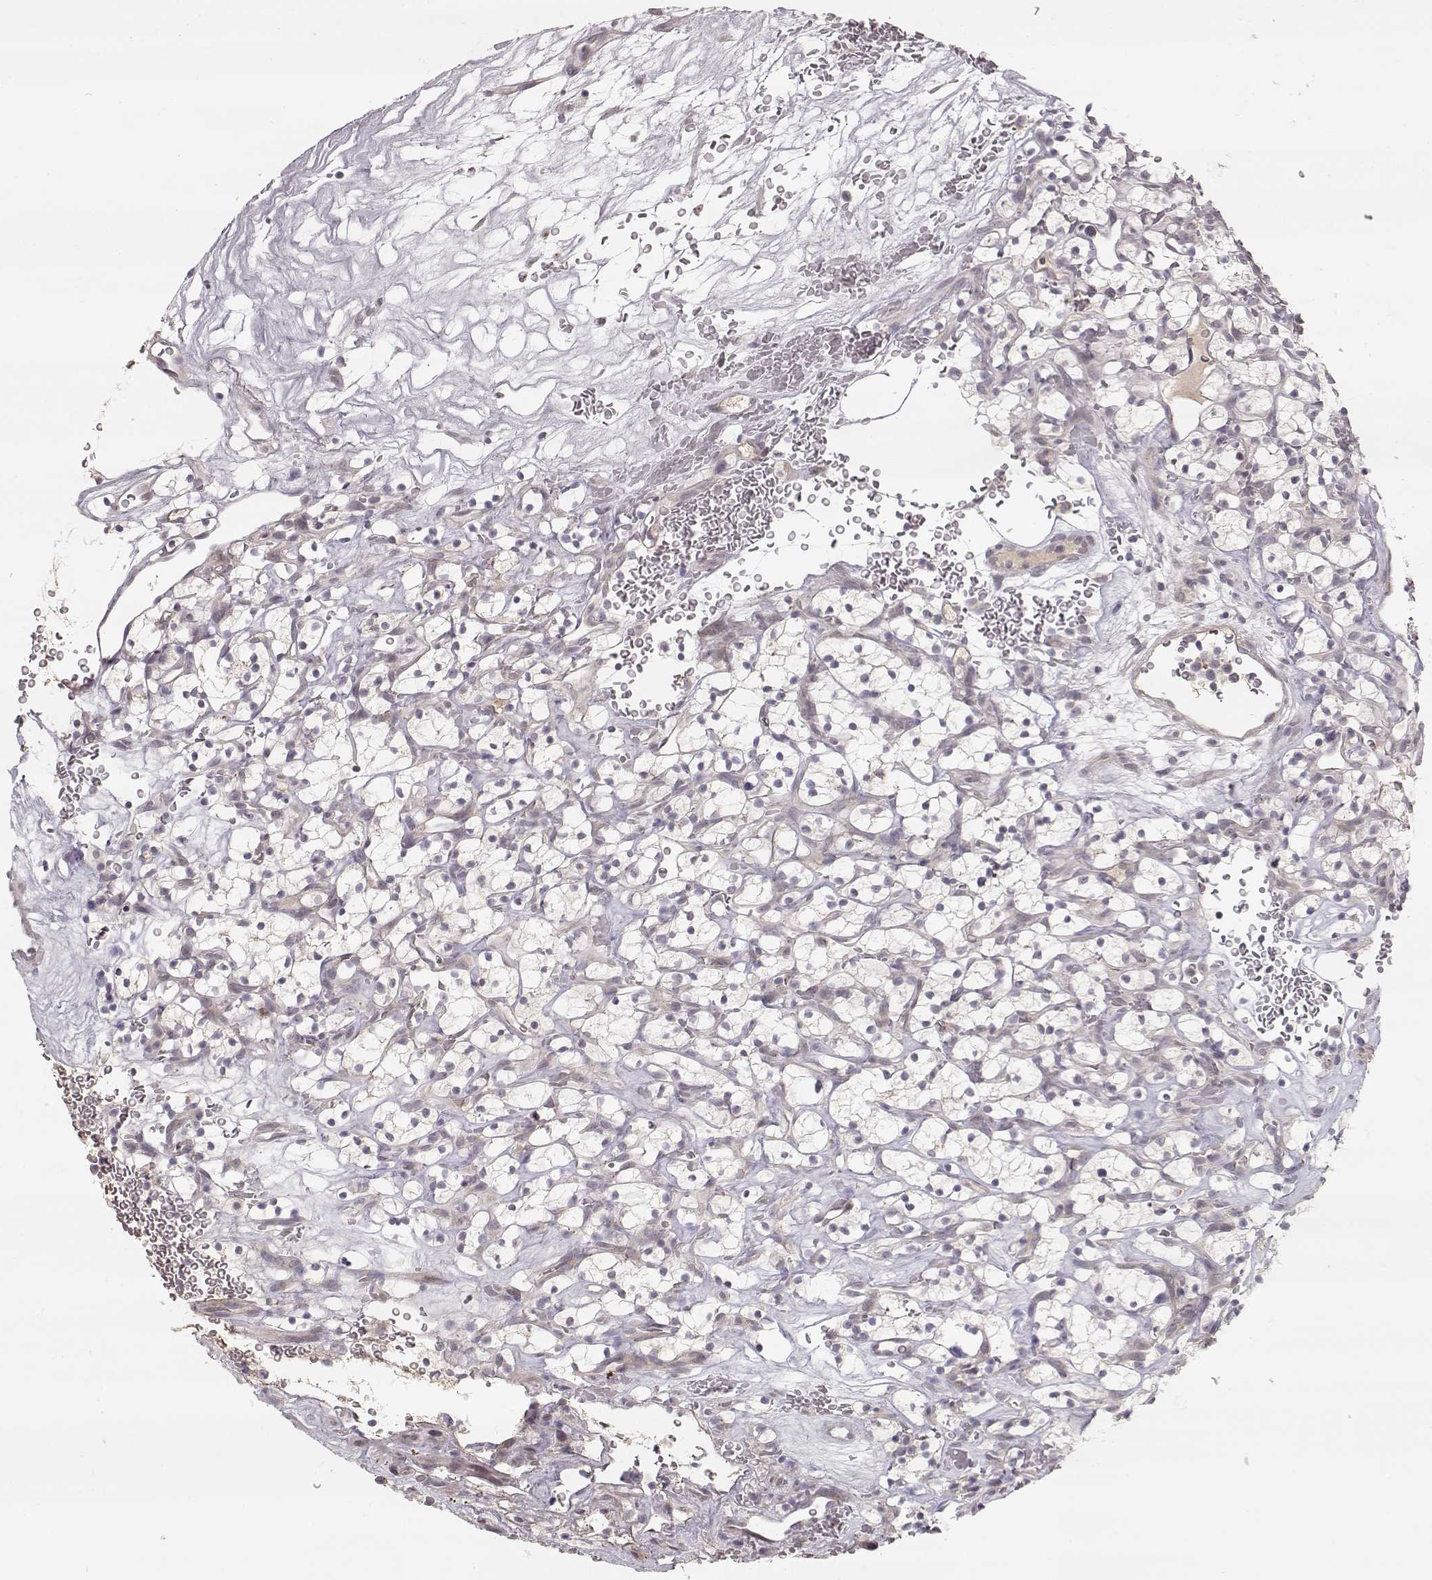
{"staining": {"intensity": "negative", "quantity": "none", "location": "none"}, "tissue": "renal cancer", "cell_type": "Tumor cells", "image_type": "cancer", "snomed": [{"axis": "morphology", "description": "Adenocarcinoma, NOS"}, {"axis": "topography", "description": "Kidney"}], "caption": "Renal adenocarcinoma was stained to show a protein in brown. There is no significant expression in tumor cells.", "gene": "PNMT", "patient": {"sex": "female", "age": 64}}